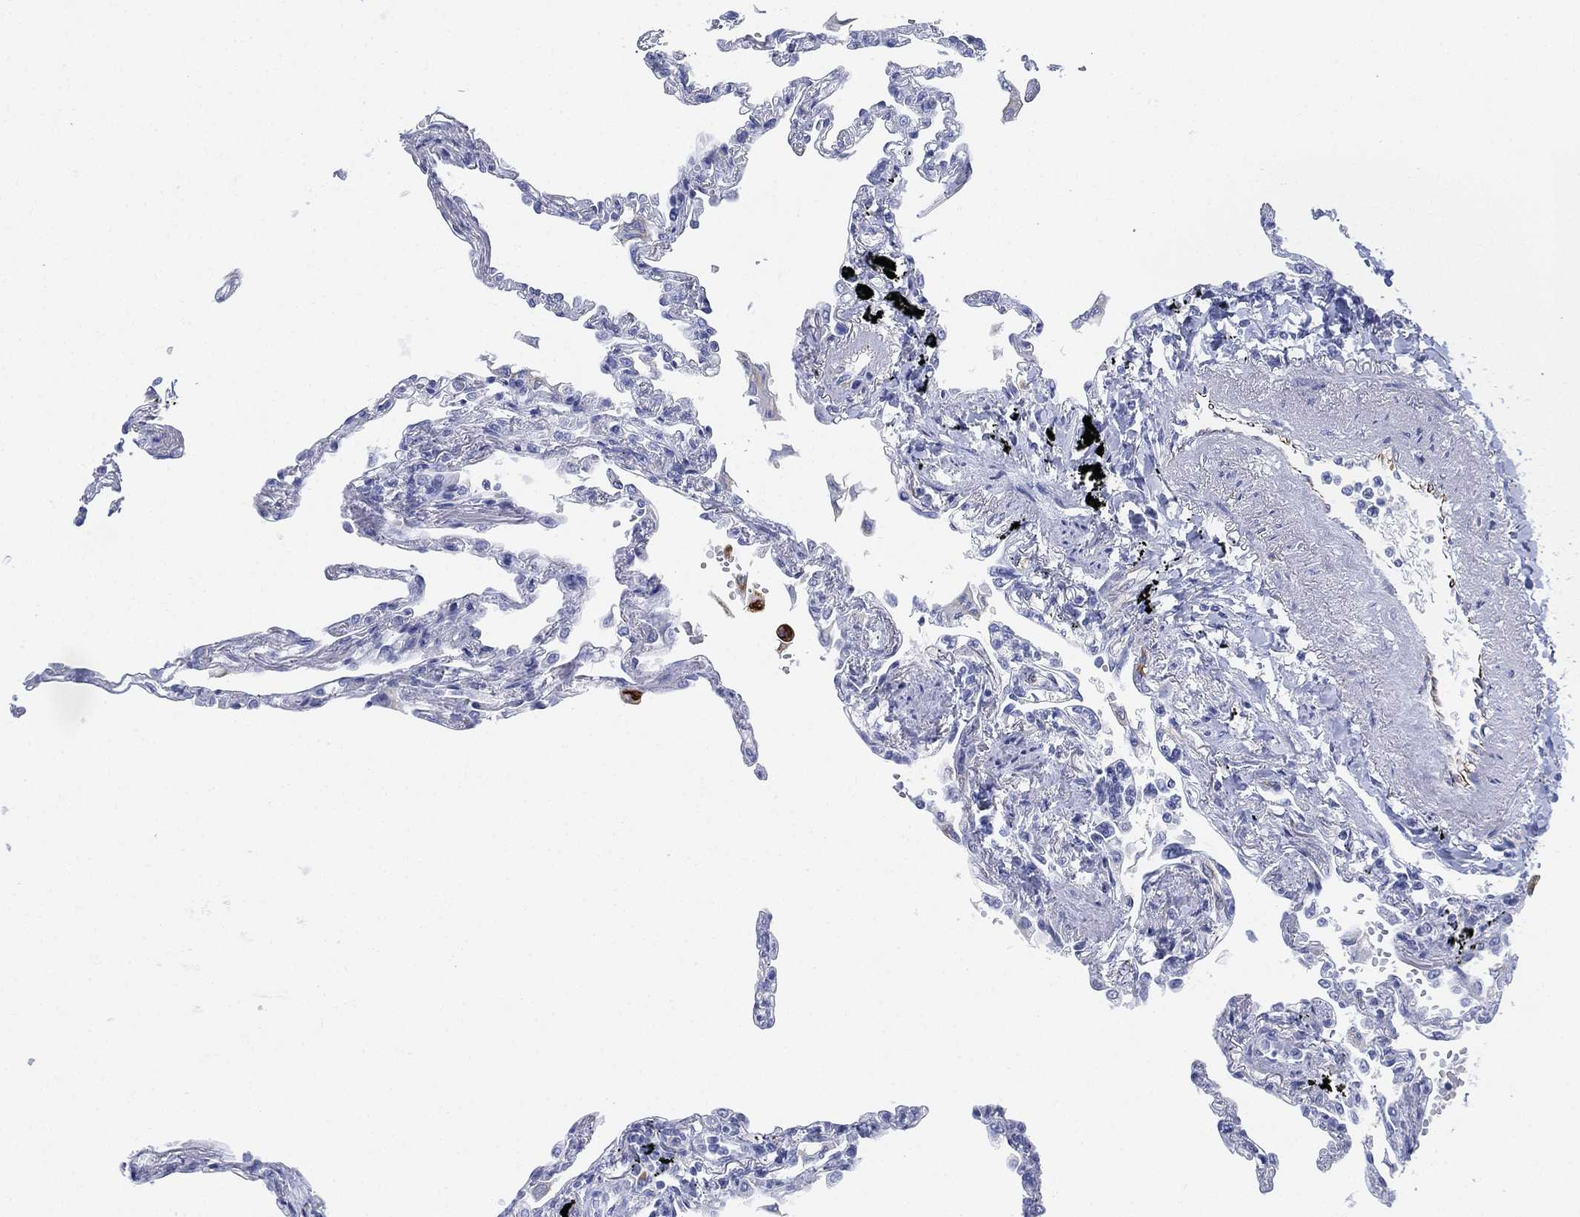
{"staining": {"intensity": "negative", "quantity": "none", "location": "none"}, "tissue": "lung", "cell_type": "Alveolar cells", "image_type": "normal", "snomed": [{"axis": "morphology", "description": "Normal tissue, NOS"}, {"axis": "topography", "description": "Lung"}], "caption": "This is a image of immunohistochemistry (IHC) staining of normal lung, which shows no positivity in alveolar cells. Nuclei are stained in blue.", "gene": "PSKH2", "patient": {"sex": "male", "age": 78}}